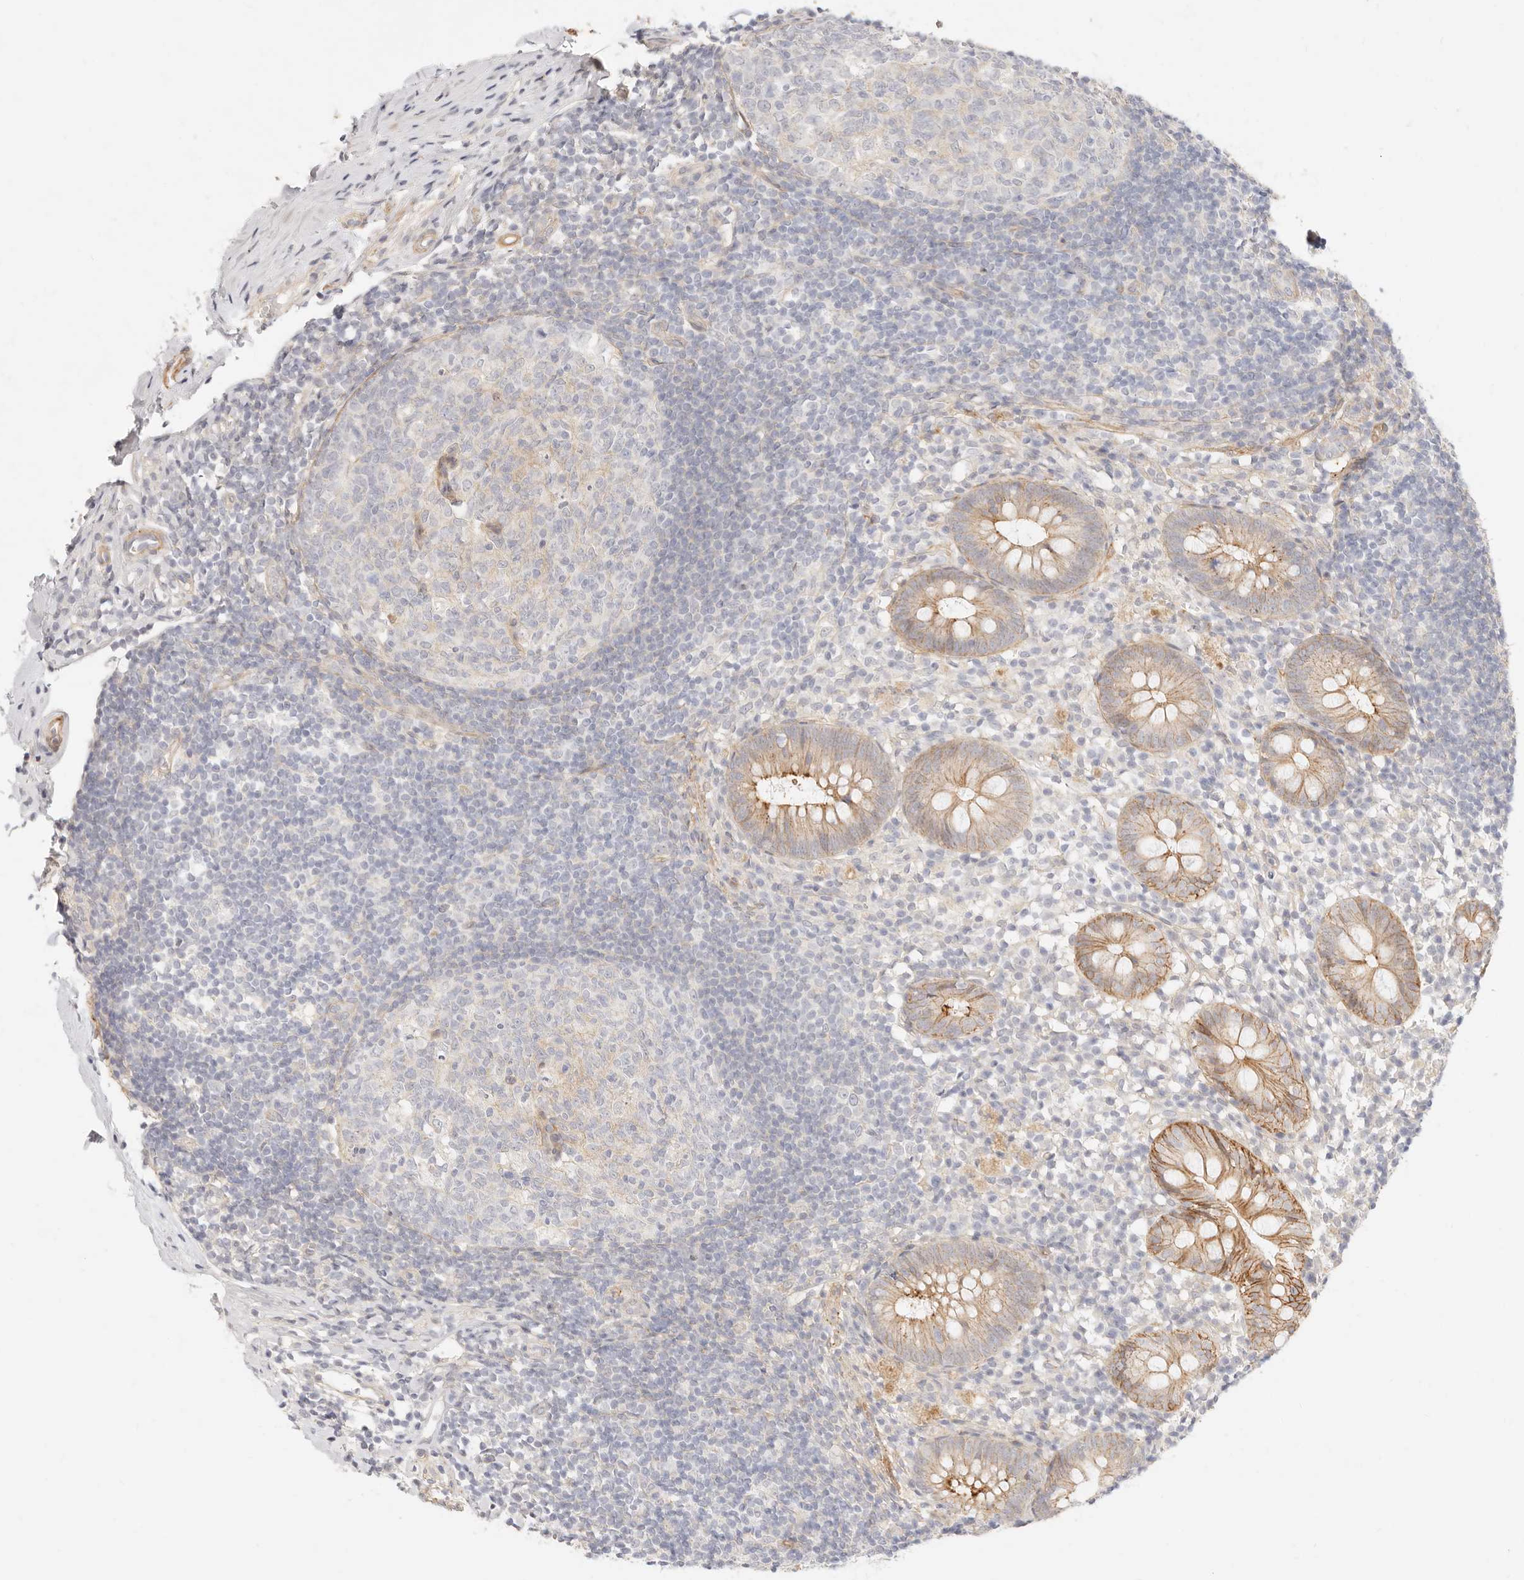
{"staining": {"intensity": "moderate", "quantity": ">75%", "location": "cytoplasmic/membranous"}, "tissue": "appendix", "cell_type": "Glandular cells", "image_type": "normal", "snomed": [{"axis": "morphology", "description": "Normal tissue, NOS"}, {"axis": "topography", "description": "Appendix"}], "caption": "This image exhibits immunohistochemistry staining of unremarkable appendix, with medium moderate cytoplasmic/membranous expression in about >75% of glandular cells.", "gene": "UBXN10", "patient": {"sex": "female", "age": 20}}